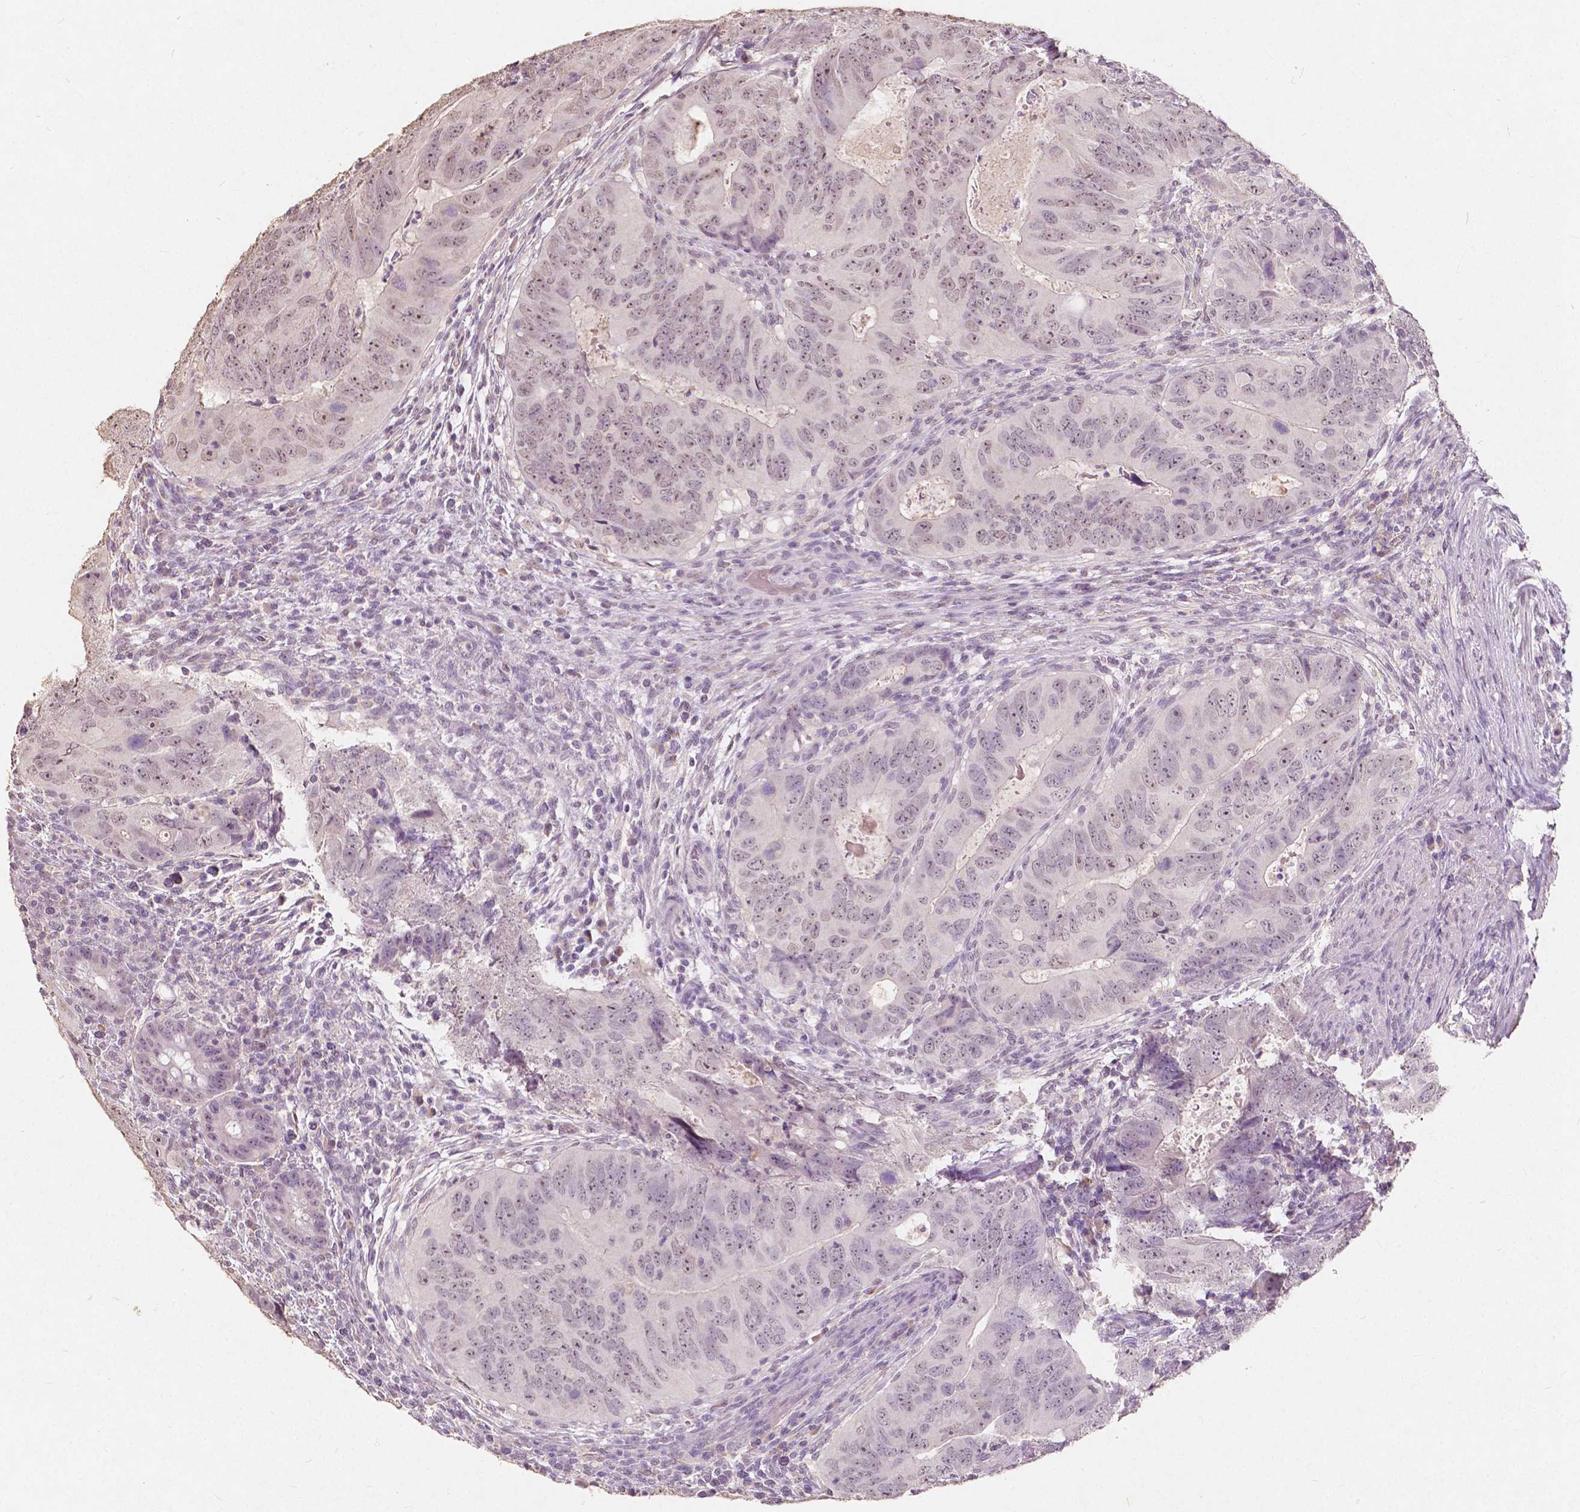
{"staining": {"intensity": "moderate", "quantity": "25%-75%", "location": "nuclear"}, "tissue": "colorectal cancer", "cell_type": "Tumor cells", "image_type": "cancer", "snomed": [{"axis": "morphology", "description": "Adenocarcinoma, NOS"}, {"axis": "topography", "description": "Colon"}], "caption": "A high-resolution micrograph shows immunohistochemistry staining of colorectal adenocarcinoma, which demonstrates moderate nuclear staining in approximately 25%-75% of tumor cells.", "gene": "SOX15", "patient": {"sex": "male", "age": 79}}